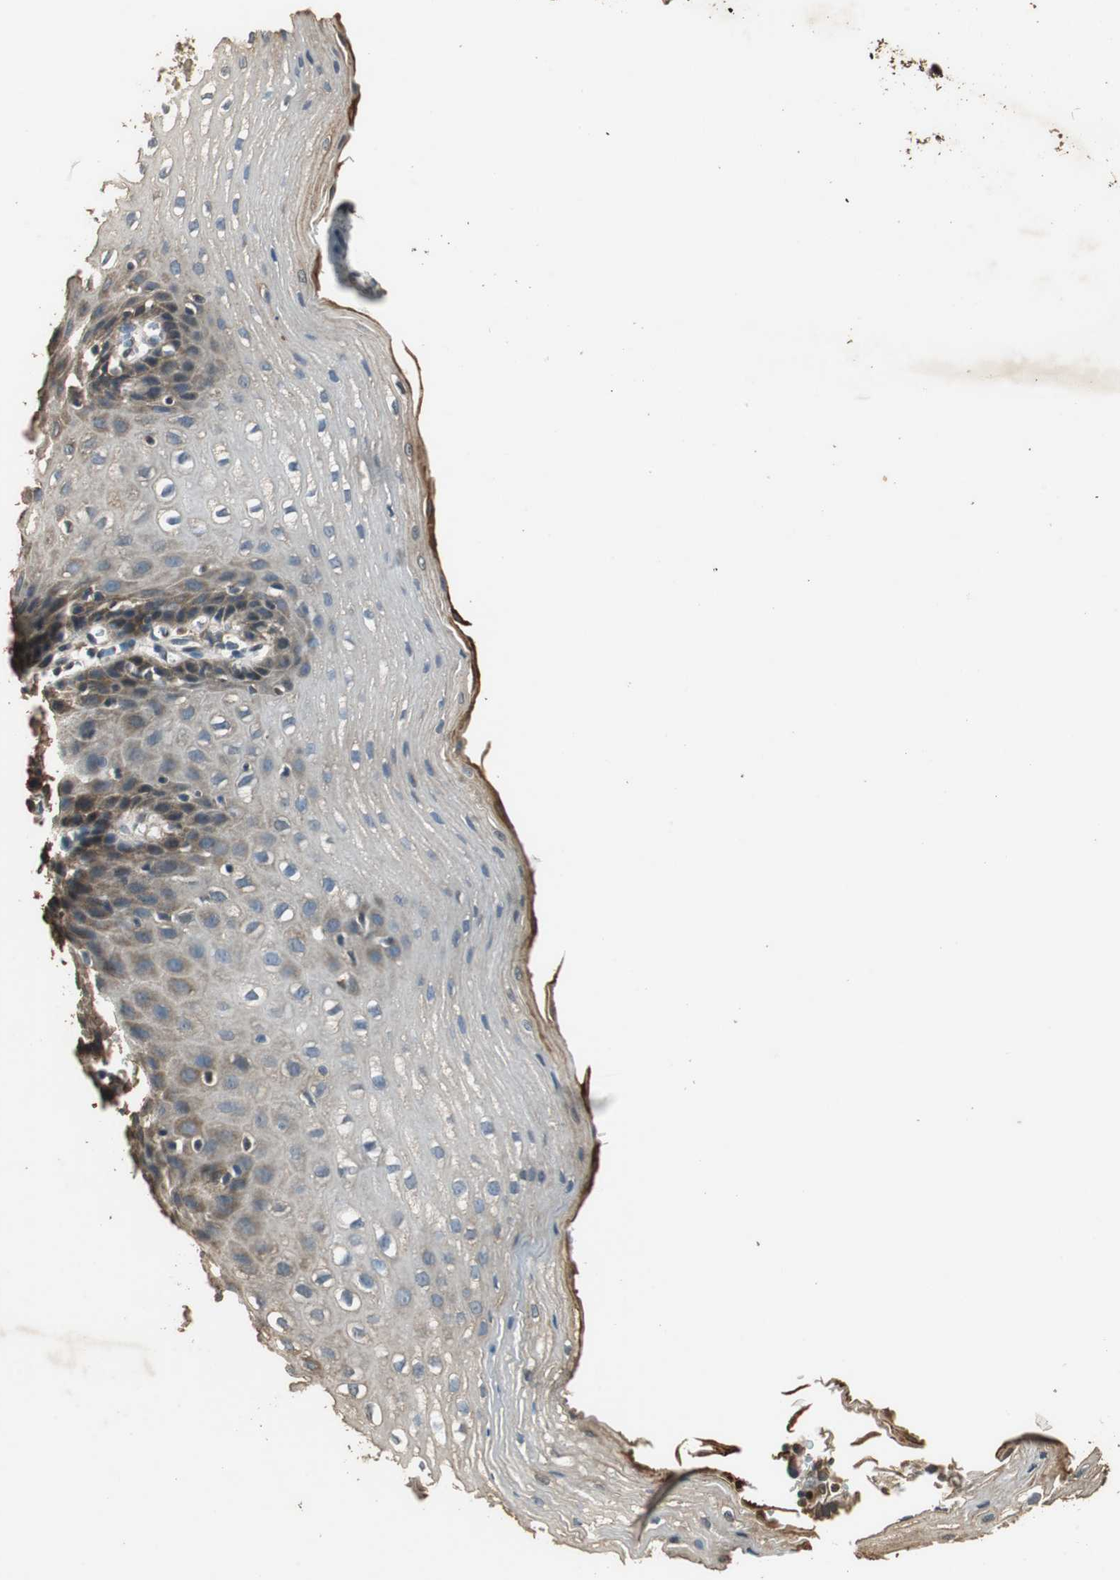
{"staining": {"intensity": "moderate", "quantity": ">75%", "location": "cytoplasmic/membranous"}, "tissue": "esophagus", "cell_type": "Squamous epithelial cells", "image_type": "normal", "snomed": [{"axis": "morphology", "description": "Normal tissue, NOS"}, {"axis": "topography", "description": "Esophagus"}], "caption": "Human esophagus stained with a protein marker demonstrates moderate staining in squamous epithelial cells.", "gene": "TMPRSS4", "patient": {"sex": "male", "age": 48}}